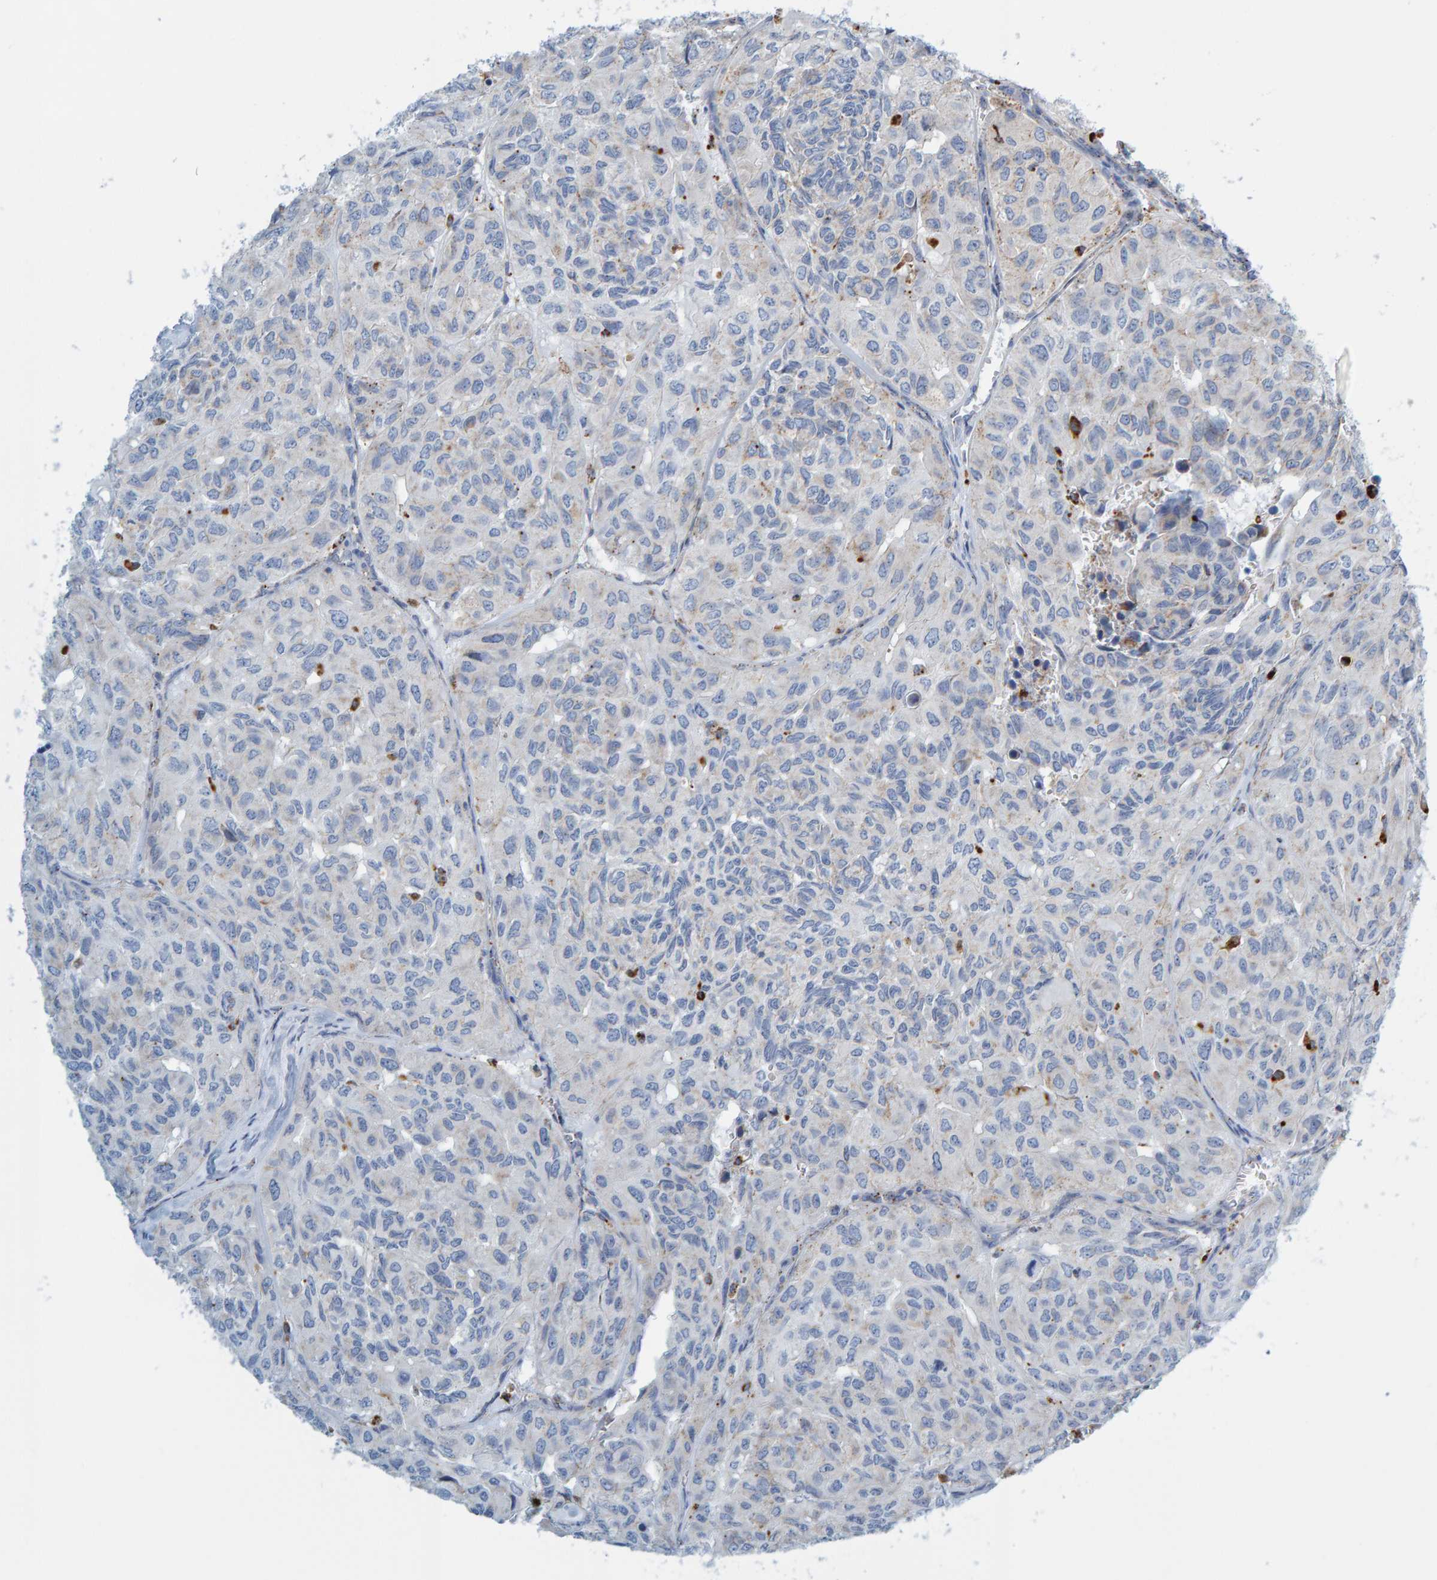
{"staining": {"intensity": "negative", "quantity": "none", "location": "none"}, "tissue": "head and neck cancer", "cell_type": "Tumor cells", "image_type": "cancer", "snomed": [{"axis": "morphology", "description": "Adenocarcinoma, NOS"}, {"axis": "topography", "description": "Salivary gland, NOS"}, {"axis": "topography", "description": "Head-Neck"}], "caption": "IHC image of head and neck cancer stained for a protein (brown), which shows no expression in tumor cells.", "gene": "BIN3", "patient": {"sex": "female", "age": 76}}